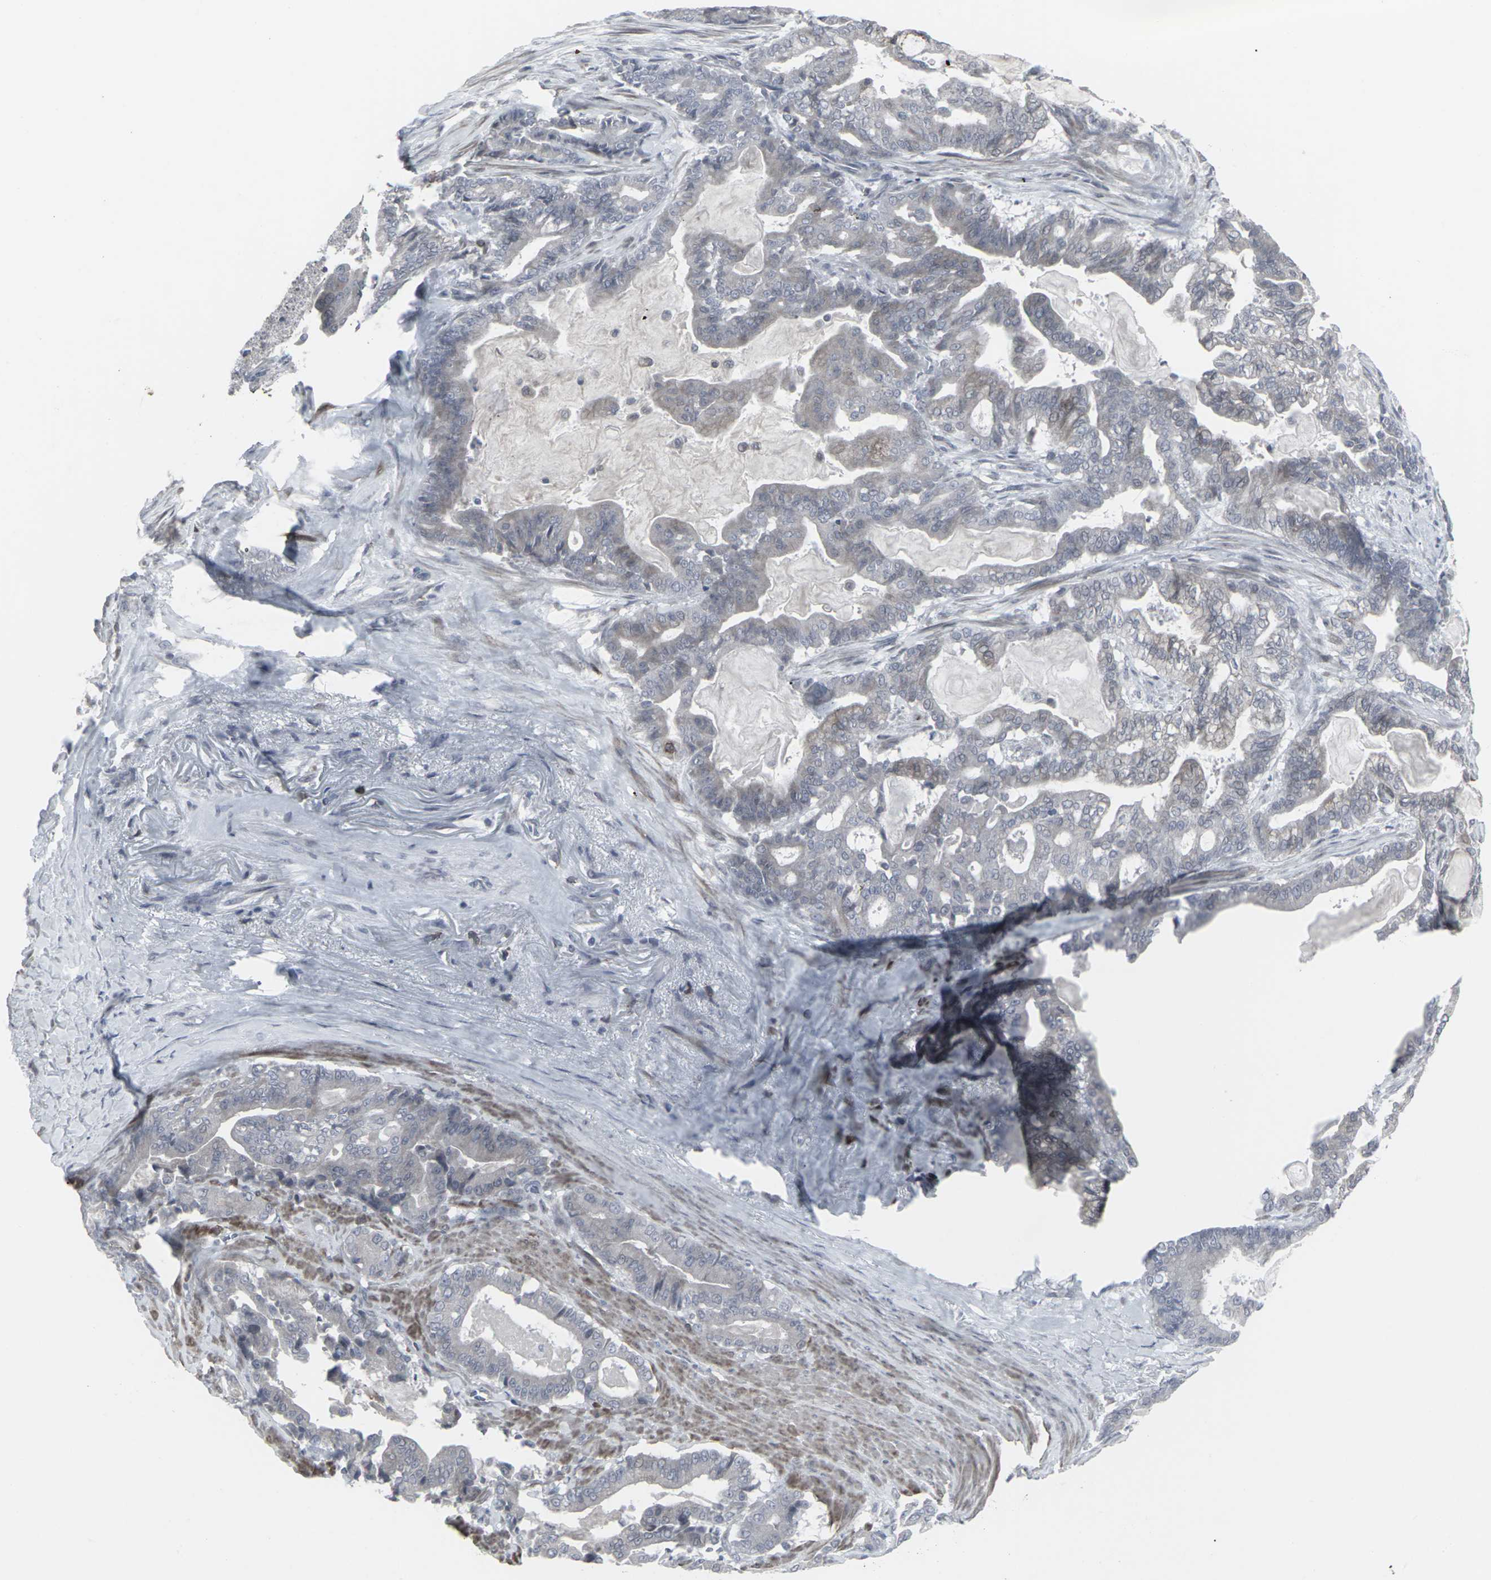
{"staining": {"intensity": "negative", "quantity": "none", "location": "none"}, "tissue": "pancreatic cancer", "cell_type": "Tumor cells", "image_type": "cancer", "snomed": [{"axis": "morphology", "description": "Adenocarcinoma, NOS"}, {"axis": "topography", "description": "Pancreas"}], "caption": "There is no significant positivity in tumor cells of pancreatic cancer.", "gene": "APOBEC2", "patient": {"sex": "male", "age": 63}}